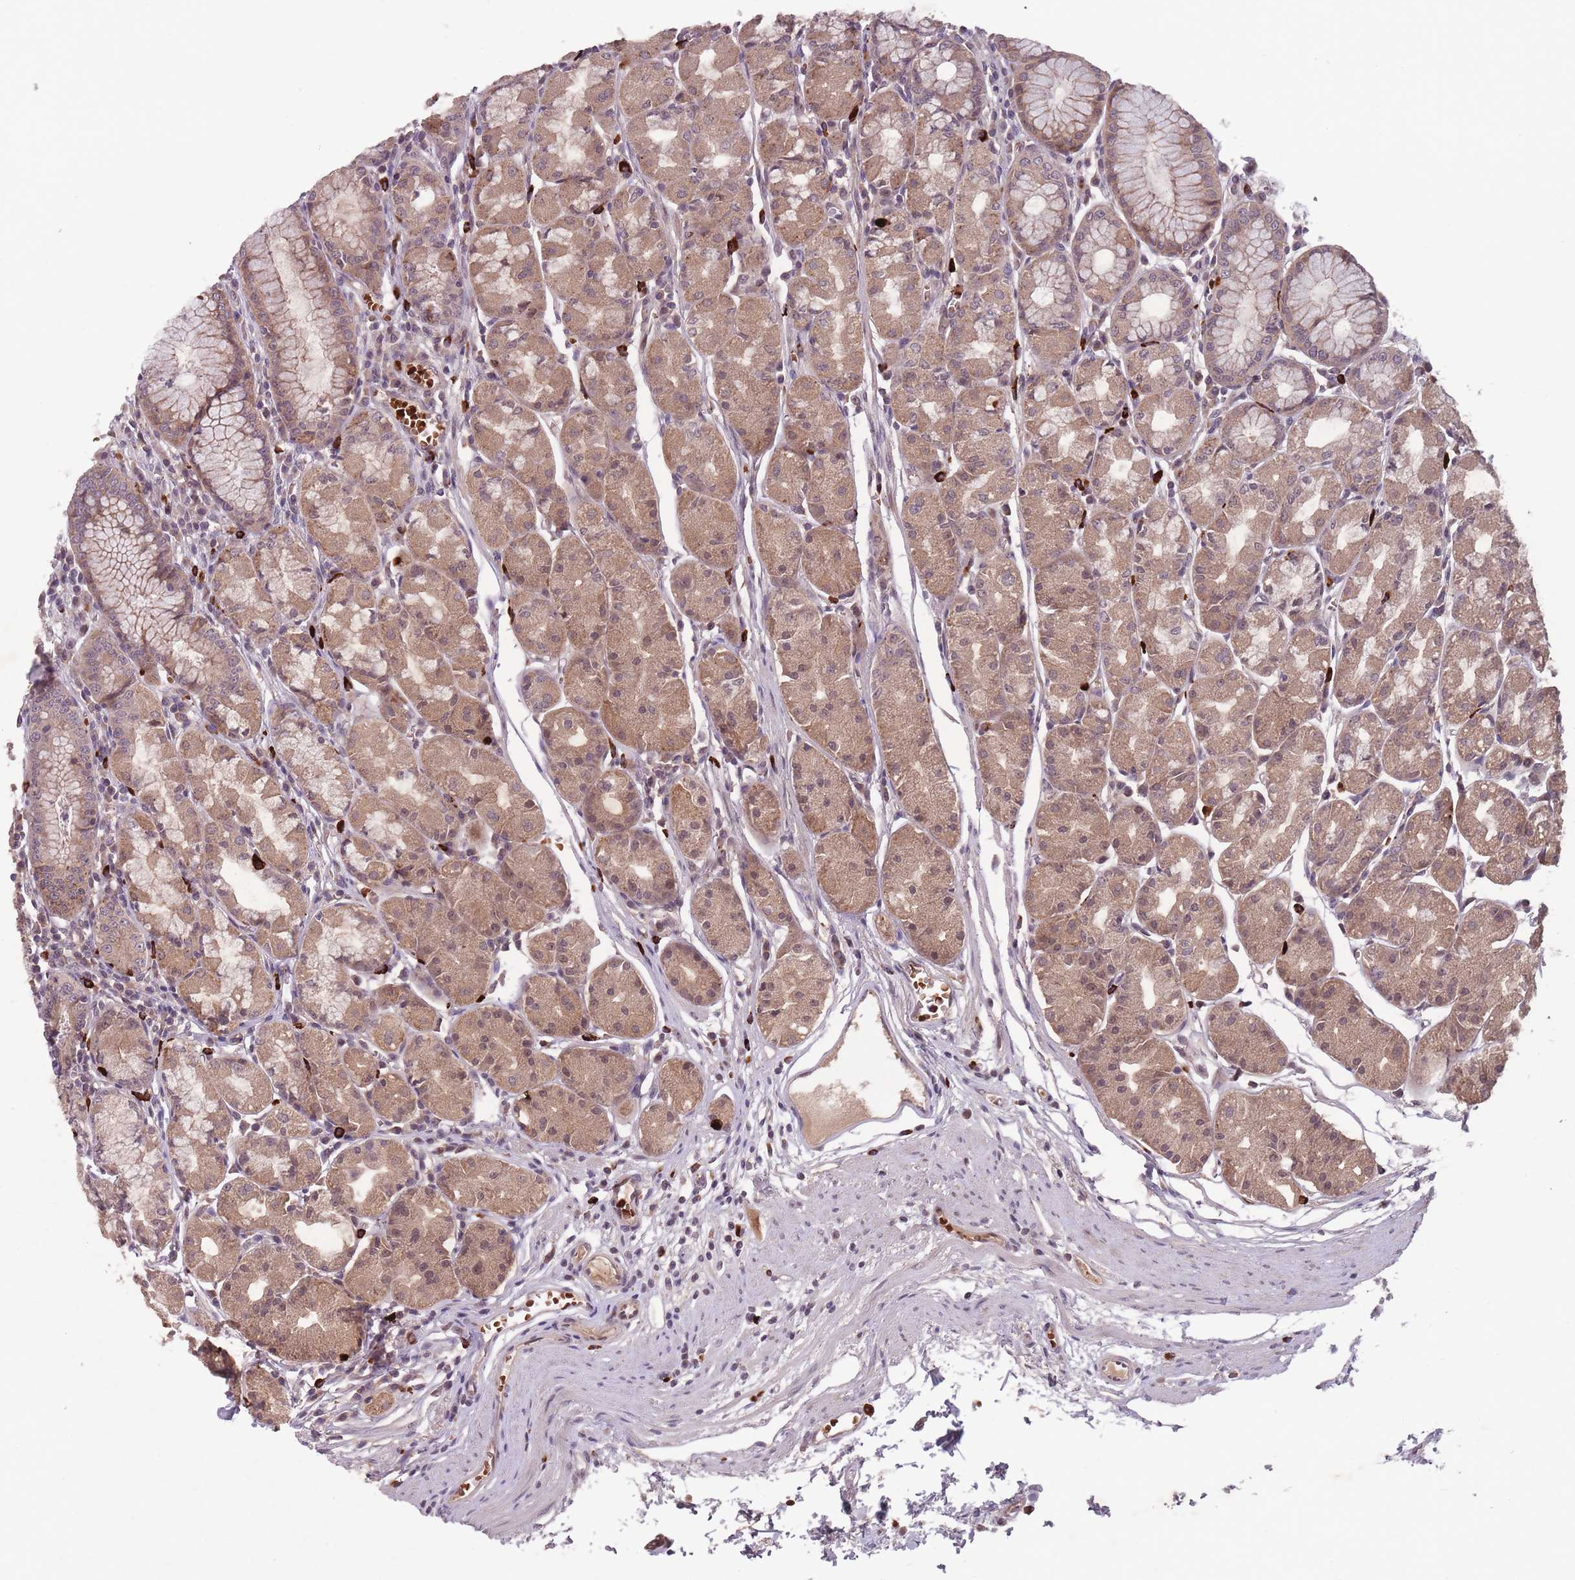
{"staining": {"intensity": "strong", "quantity": "25%-75%", "location": "cytoplasmic/membranous"}, "tissue": "stomach", "cell_type": "Glandular cells", "image_type": "normal", "snomed": [{"axis": "morphology", "description": "Normal tissue, NOS"}, {"axis": "topography", "description": "Stomach"}], "caption": "This histopathology image demonstrates immunohistochemistry (IHC) staining of unremarkable human stomach, with high strong cytoplasmic/membranous staining in about 25%-75% of glandular cells.", "gene": "SECTM1", "patient": {"sex": "male", "age": 55}}